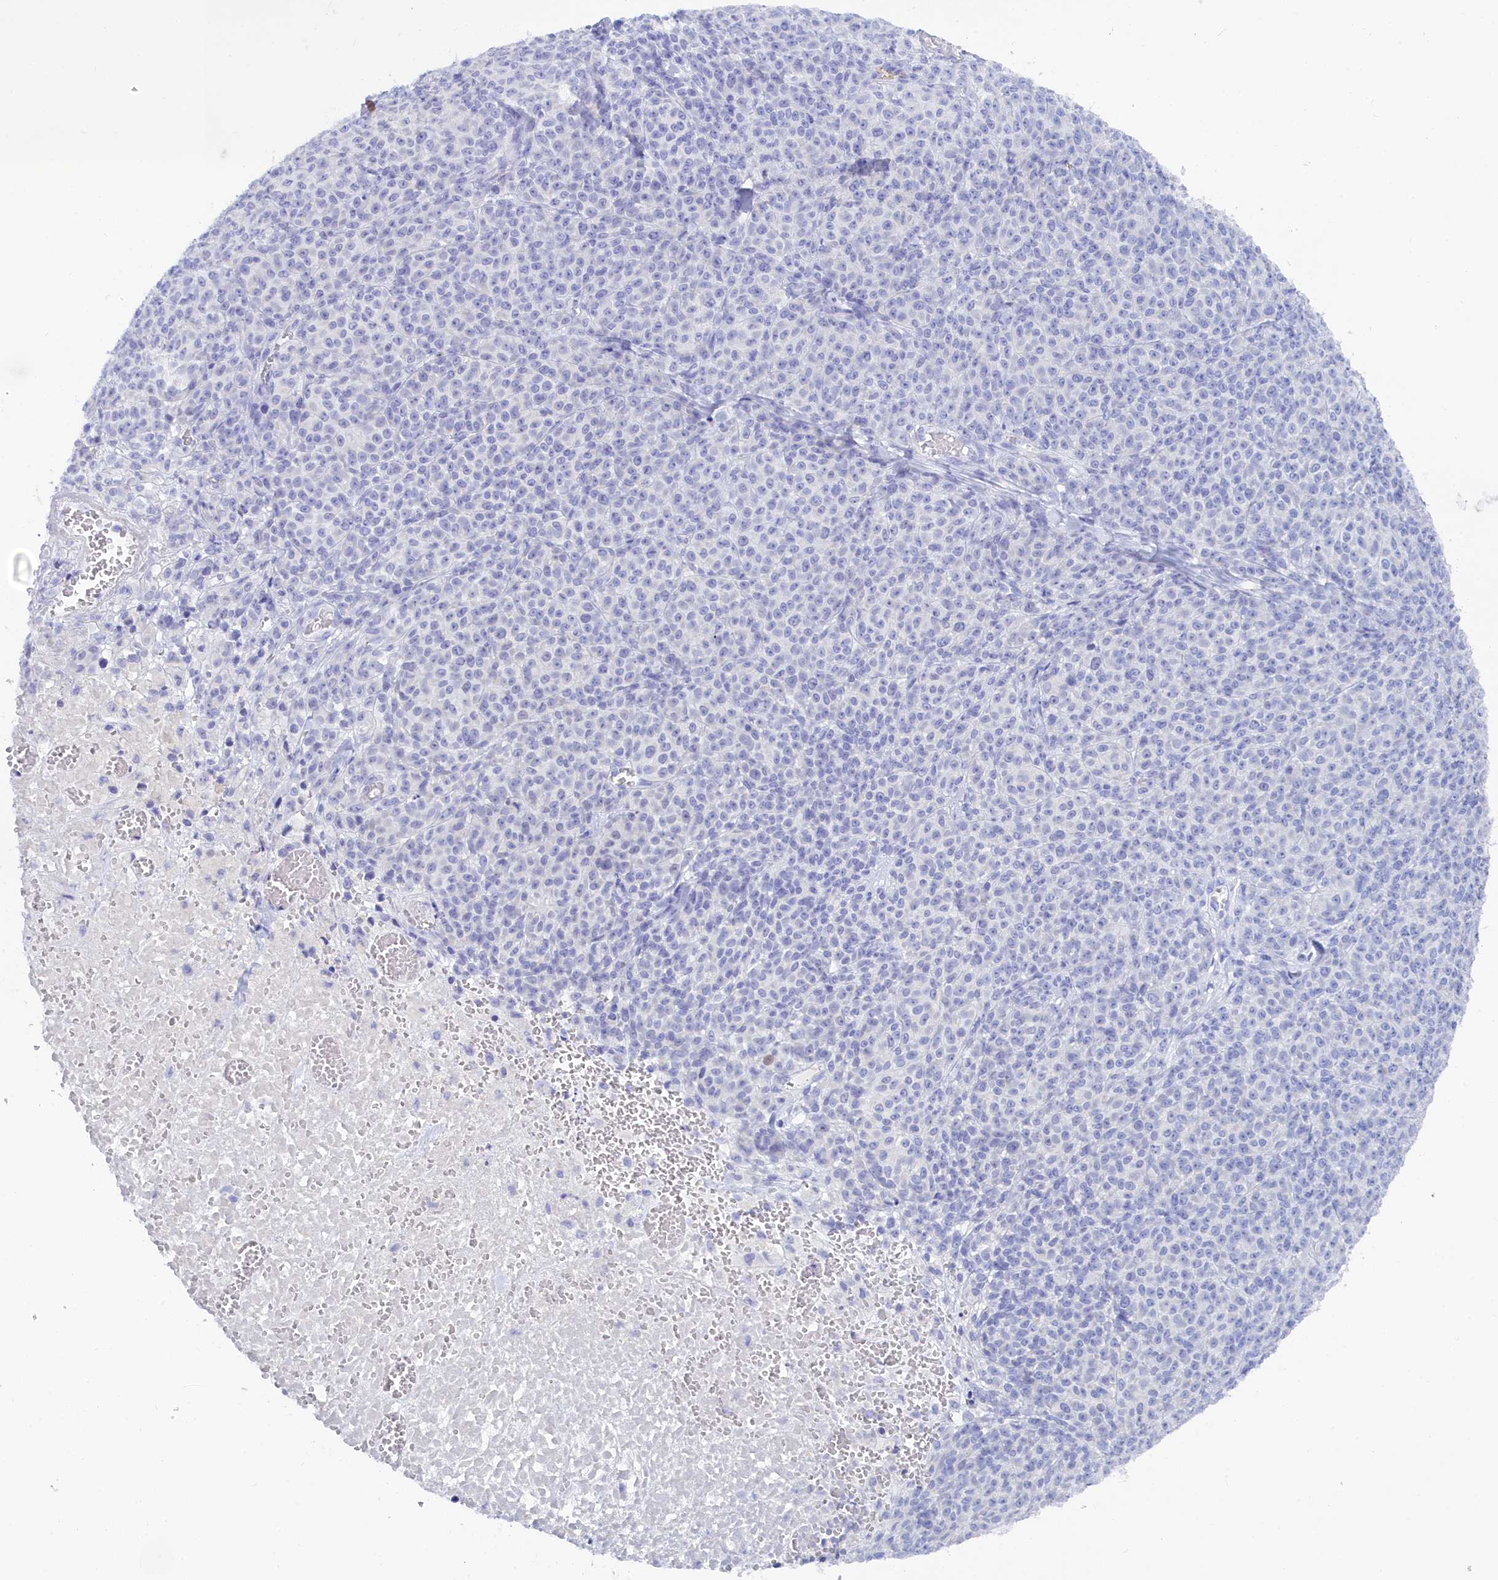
{"staining": {"intensity": "negative", "quantity": "none", "location": "none"}, "tissue": "melanoma", "cell_type": "Tumor cells", "image_type": "cancer", "snomed": [{"axis": "morphology", "description": "Normal tissue, NOS"}, {"axis": "morphology", "description": "Malignant melanoma, NOS"}, {"axis": "topography", "description": "Skin"}], "caption": "Immunohistochemical staining of malignant melanoma reveals no significant positivity in tumor cells. The staining is performed using DAB (3,3'-diaminobenzidine) brown chromogen with nuclei counter-stained in using hematoxylin.", "gene": "TRIM10", "patient": {"sex": "female", "age": 34}}